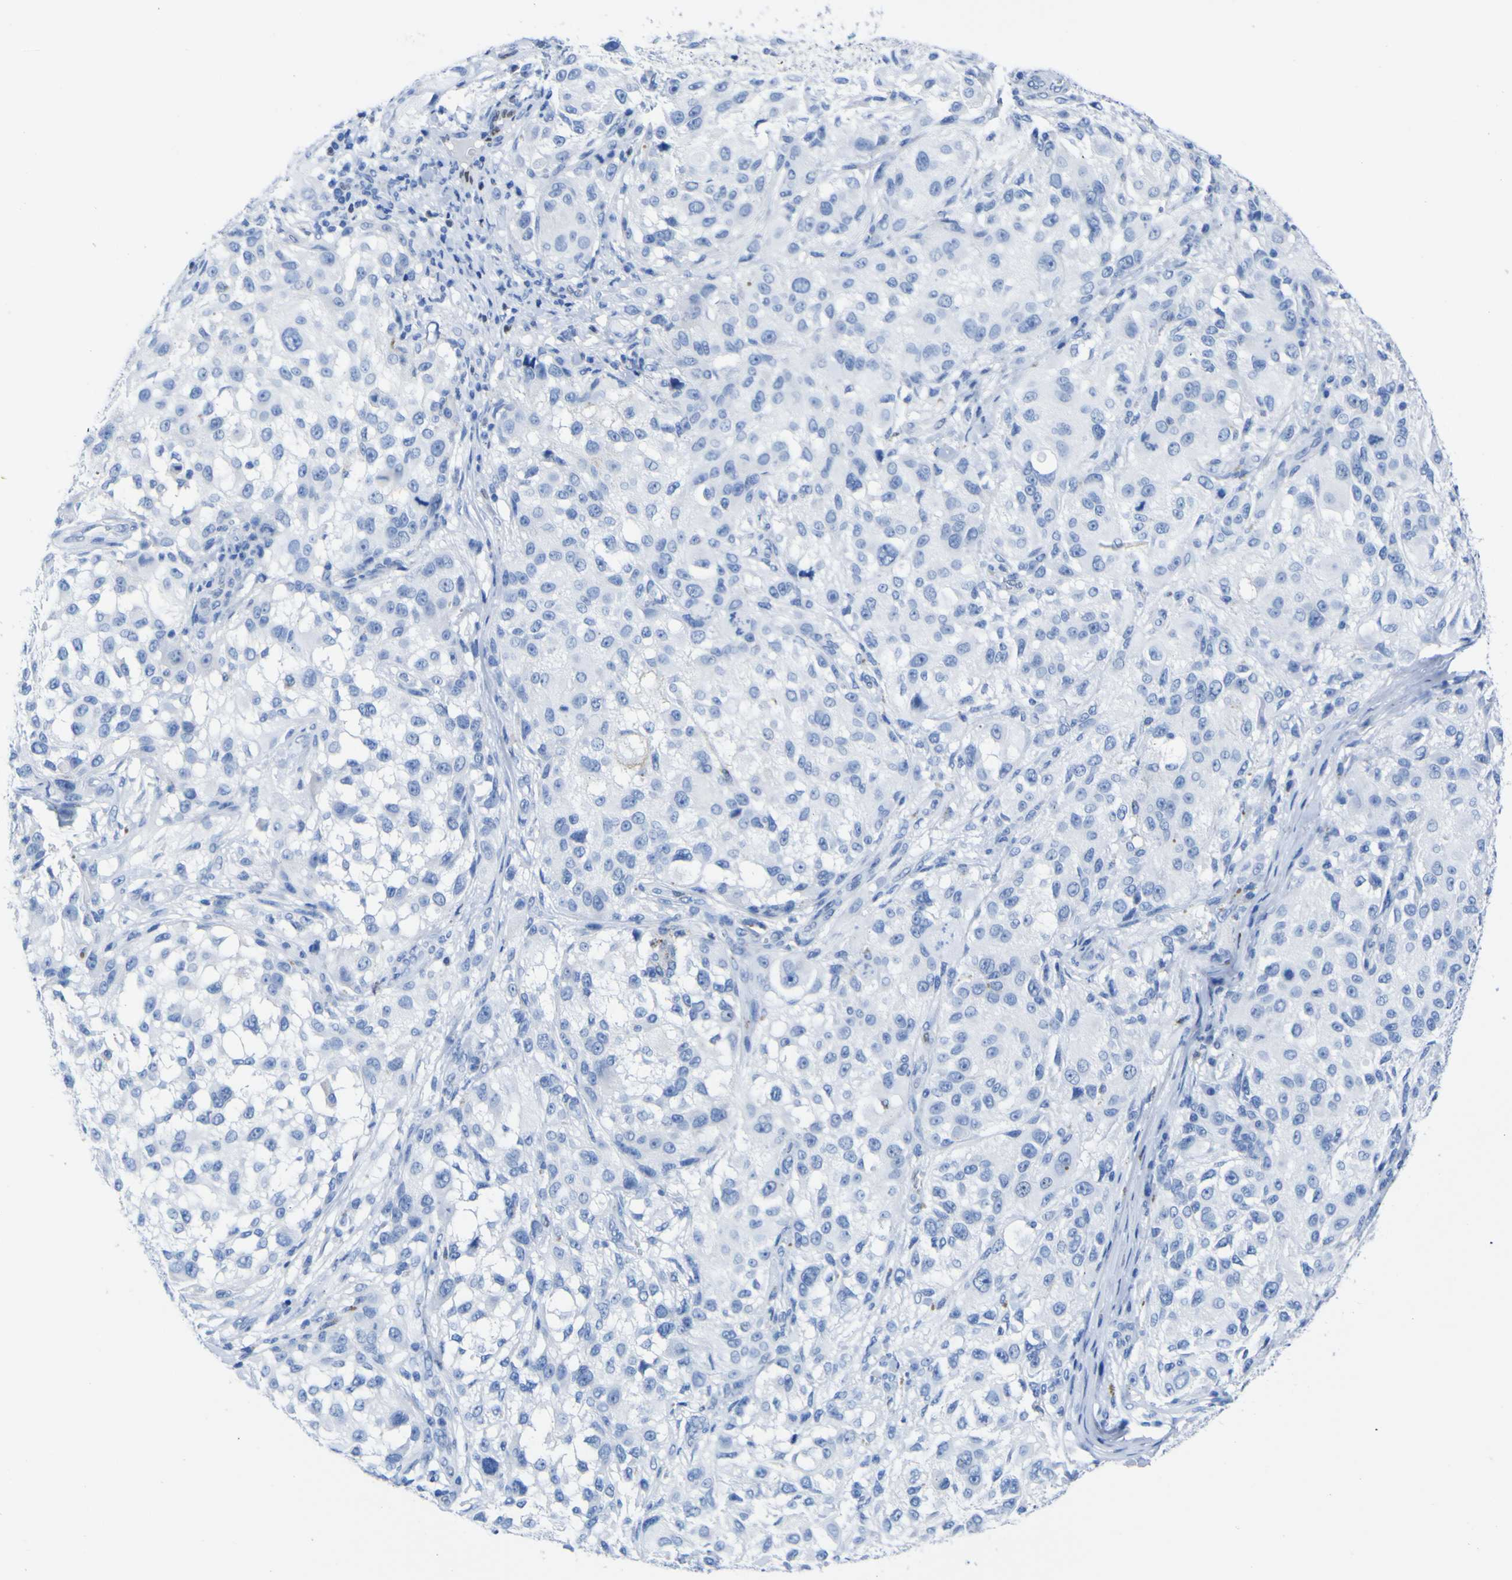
{"staining": {"intensity": "negative", "quantity": "none", "location": "none"}, "tissue": "melanoma", "cell_type": "Tumor cells", "image_type": "cancer", "snomed": [{"axis": "morphology", "description": "Necrosis, NOS"}, {"axis": "morphology", "description": "Malignant melanoma, NOS"}, {"axis": "topography", "description": "Skin"}], "caption": "A high-resolution image shows immunohistochemistry (IHC) staining of melanoma, which displays no significant expression in tumor cells.", "gene": "DACH1", "patient": {"sex": "female", "age": 87}}